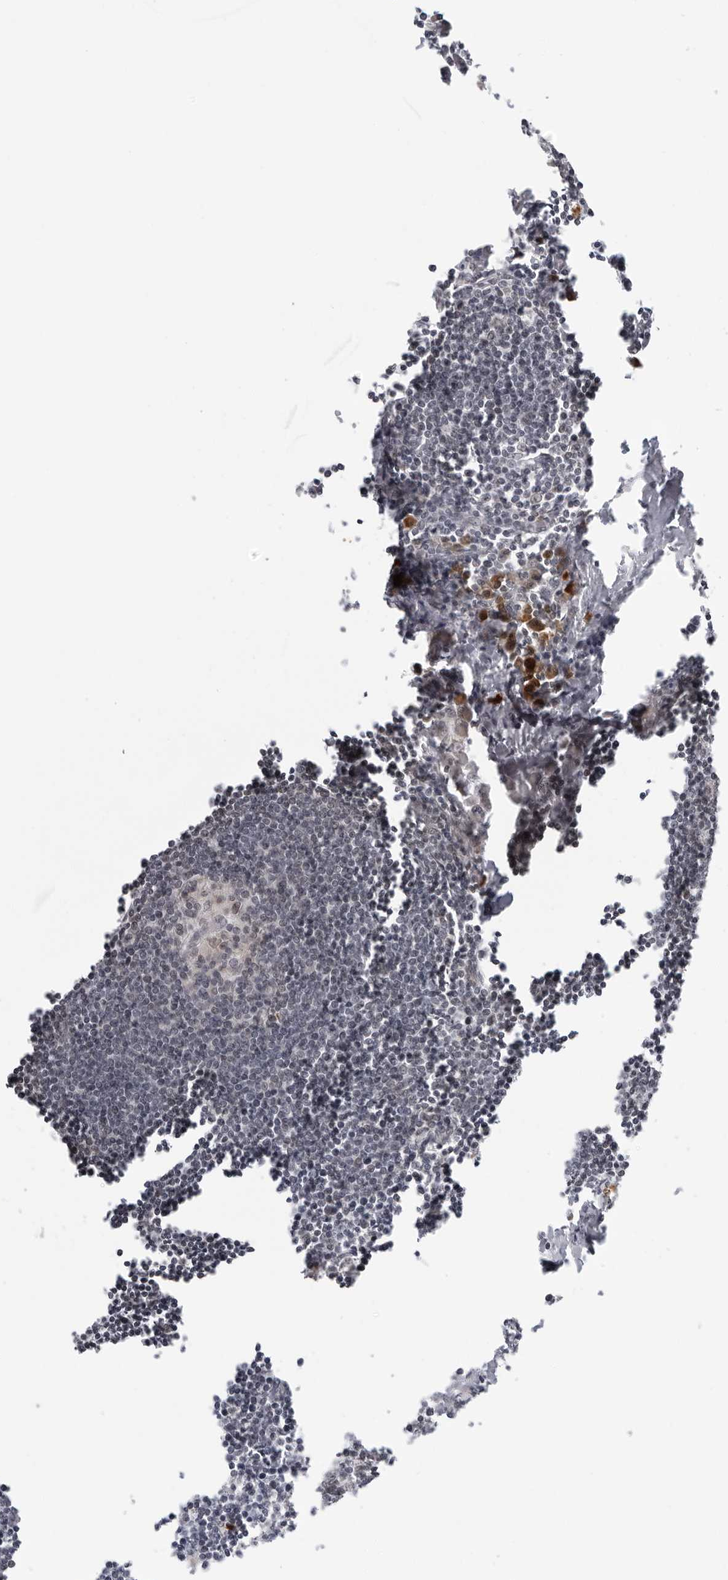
{"staining": {"intensity": "moderate", "quantity": "25%-75%", "location": "nuclear"}, "tissue": "lymph node", "cell_type": "Germinal center cells", "image_type": "normal", "snomed": [{"axis": "morphology", "description": "Normal tissue, NOS"}, {"axis": "morphology", "description": "Malignant melanoma, Metastatic site"}, {"axis": "topography", "description": "Lymph node"}], "caption": "Protein staining of benign lymph node shows moderate nuclear staining in about 25%-75% of germinal center cells. The protein is shown in brown color, while the nuclei are stained blue.", "gene": "SUGCT", "patient": {"sex": "male", "age": 41}}